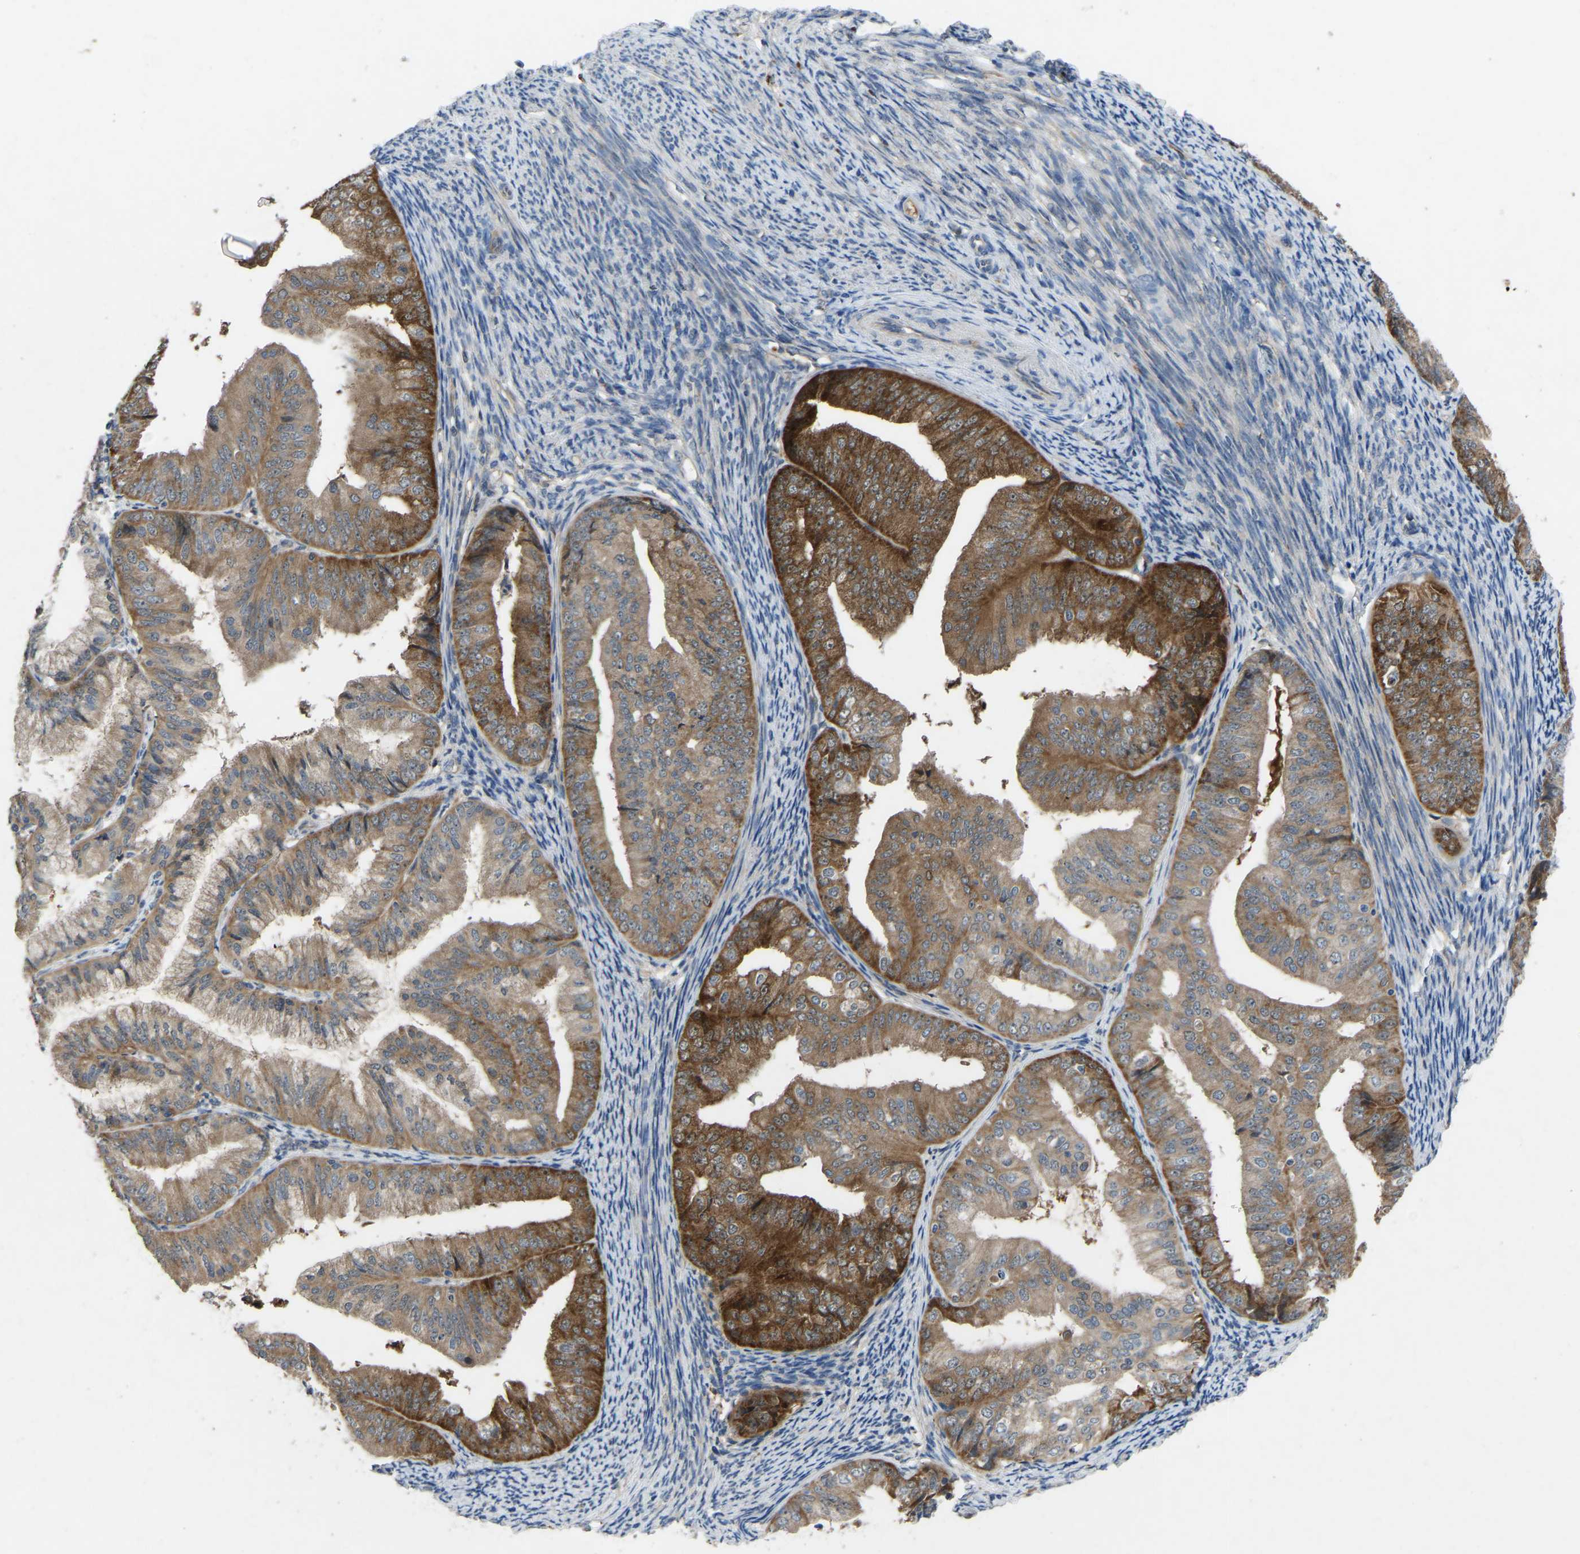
{"staining": {"intensity": "moderate", "quantity": ">75%", "location": "cytoplasmic/membranous"}, "tissue": "endometrial cancer", "cell_type": "Tumor cells", "image_type": "cancer", "snomed": [{"axis": "morphology", "description": "Adenocarcinoma, NOS"}, {"axis": "topography", "description": "Endometrium"}], "caption": "This micrograph exhibits endometrial cancer stained with immunohistochemistry (IHC) to label a protein in brown. The cytoplasmic/membranous of tumor cells show moderate positivity for the protein. Nuclei are counter-stained blue.", "gene": "FHIT", "patient": {"sex": "female", "age": 63}}